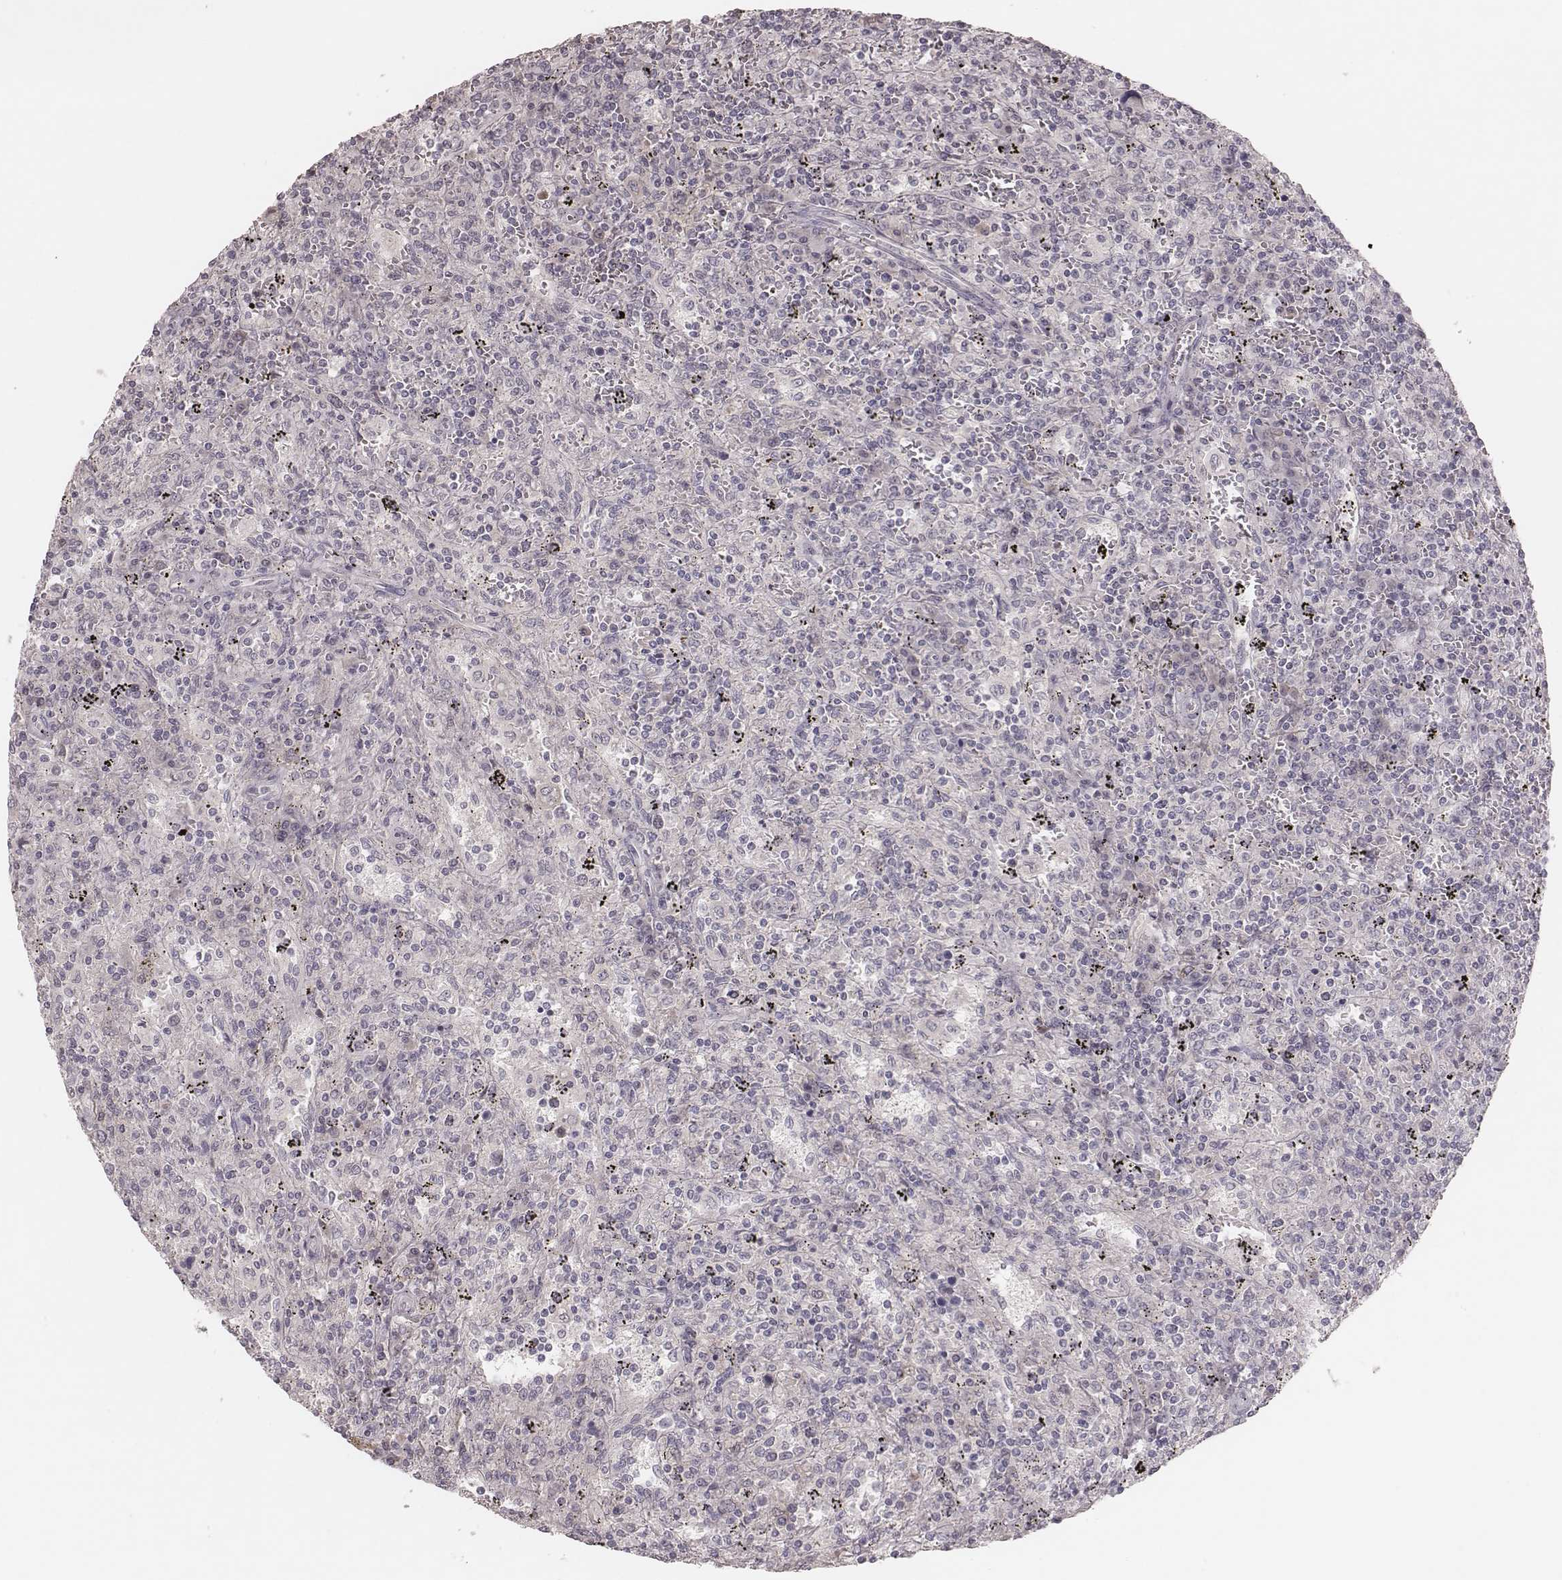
{"staining": {"intensity": "negative", "quantity": "none", "location": "none"}, "tissue": "lymphoma", "cell_type": "Tumor cells", "image_type": "cancer", "snomed": [{"axis": "morphology", "description": "Malignant lymphoma, non-Hodgkin's type, Low grade"}, {"axis": "topography", "description": "Spleen"}], "caption": "High power microscopy histopathology image of an immunohistochemistry image of lymphoma, revealing no significant staining in tumor cells.", "gene": "FAM13B", "patient": {"sex": "male", "age": 62}}